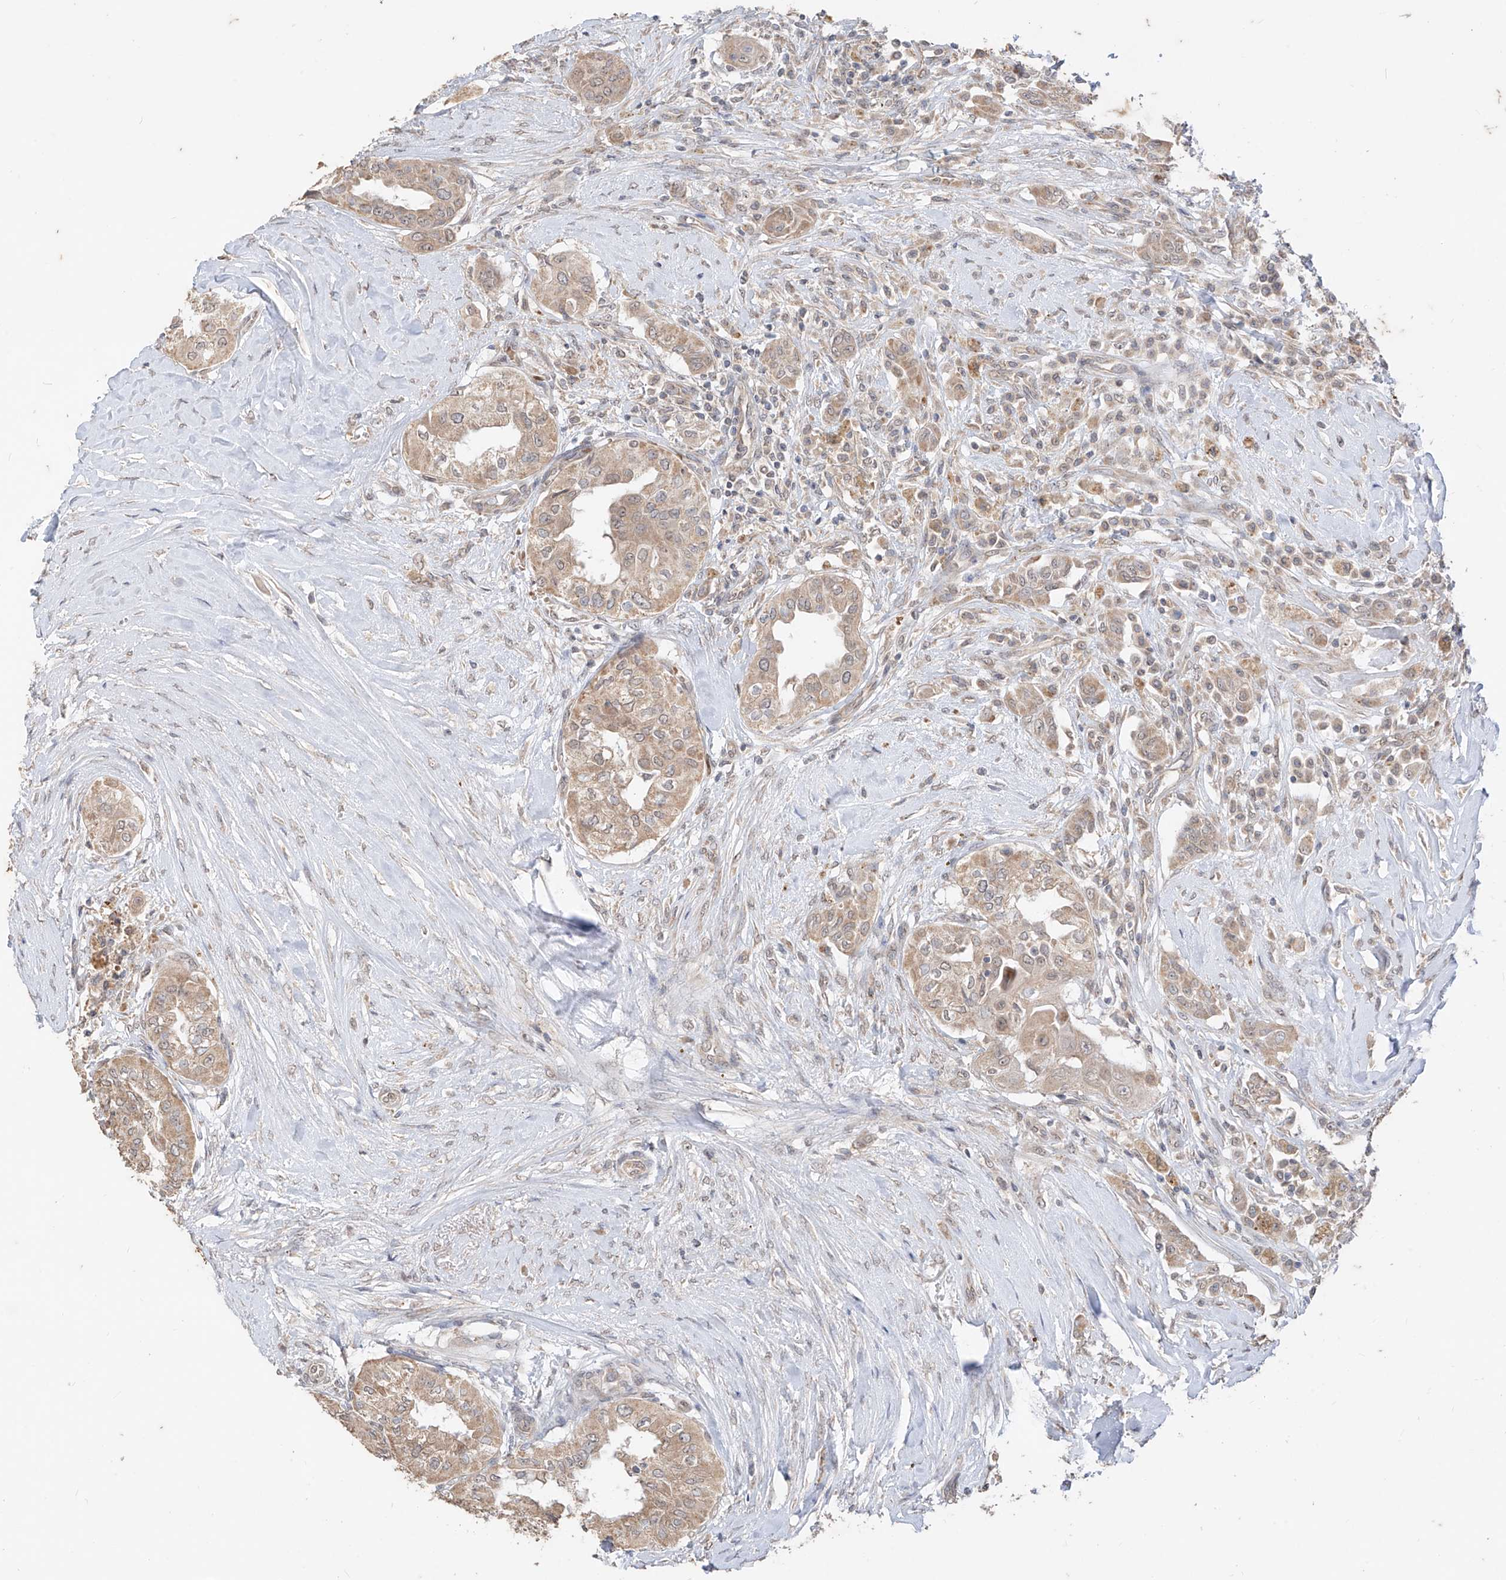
{"staining": {"intensity": "weak", "quantity": ">75%", "location": "cytoplasmic/membranous"}, "tissue": "thyroid cancer", "cell_type": "Tumor cells", "image_type": "cancer", "snomed": [{"axis": "morphology", "description": "Papillary adenocarcinoma, NOS"}, {"axis": "topography", "description": "Thyroid gland"}], "caption": "Protein expression by IHC demonstrates weak cytoplasmic/membranous positivity in about >75% of tumor cells in thyroid papillary adenocarcinoma.", "gene": "MTUS2", "patient": {"sex": "female", "age": 59}}